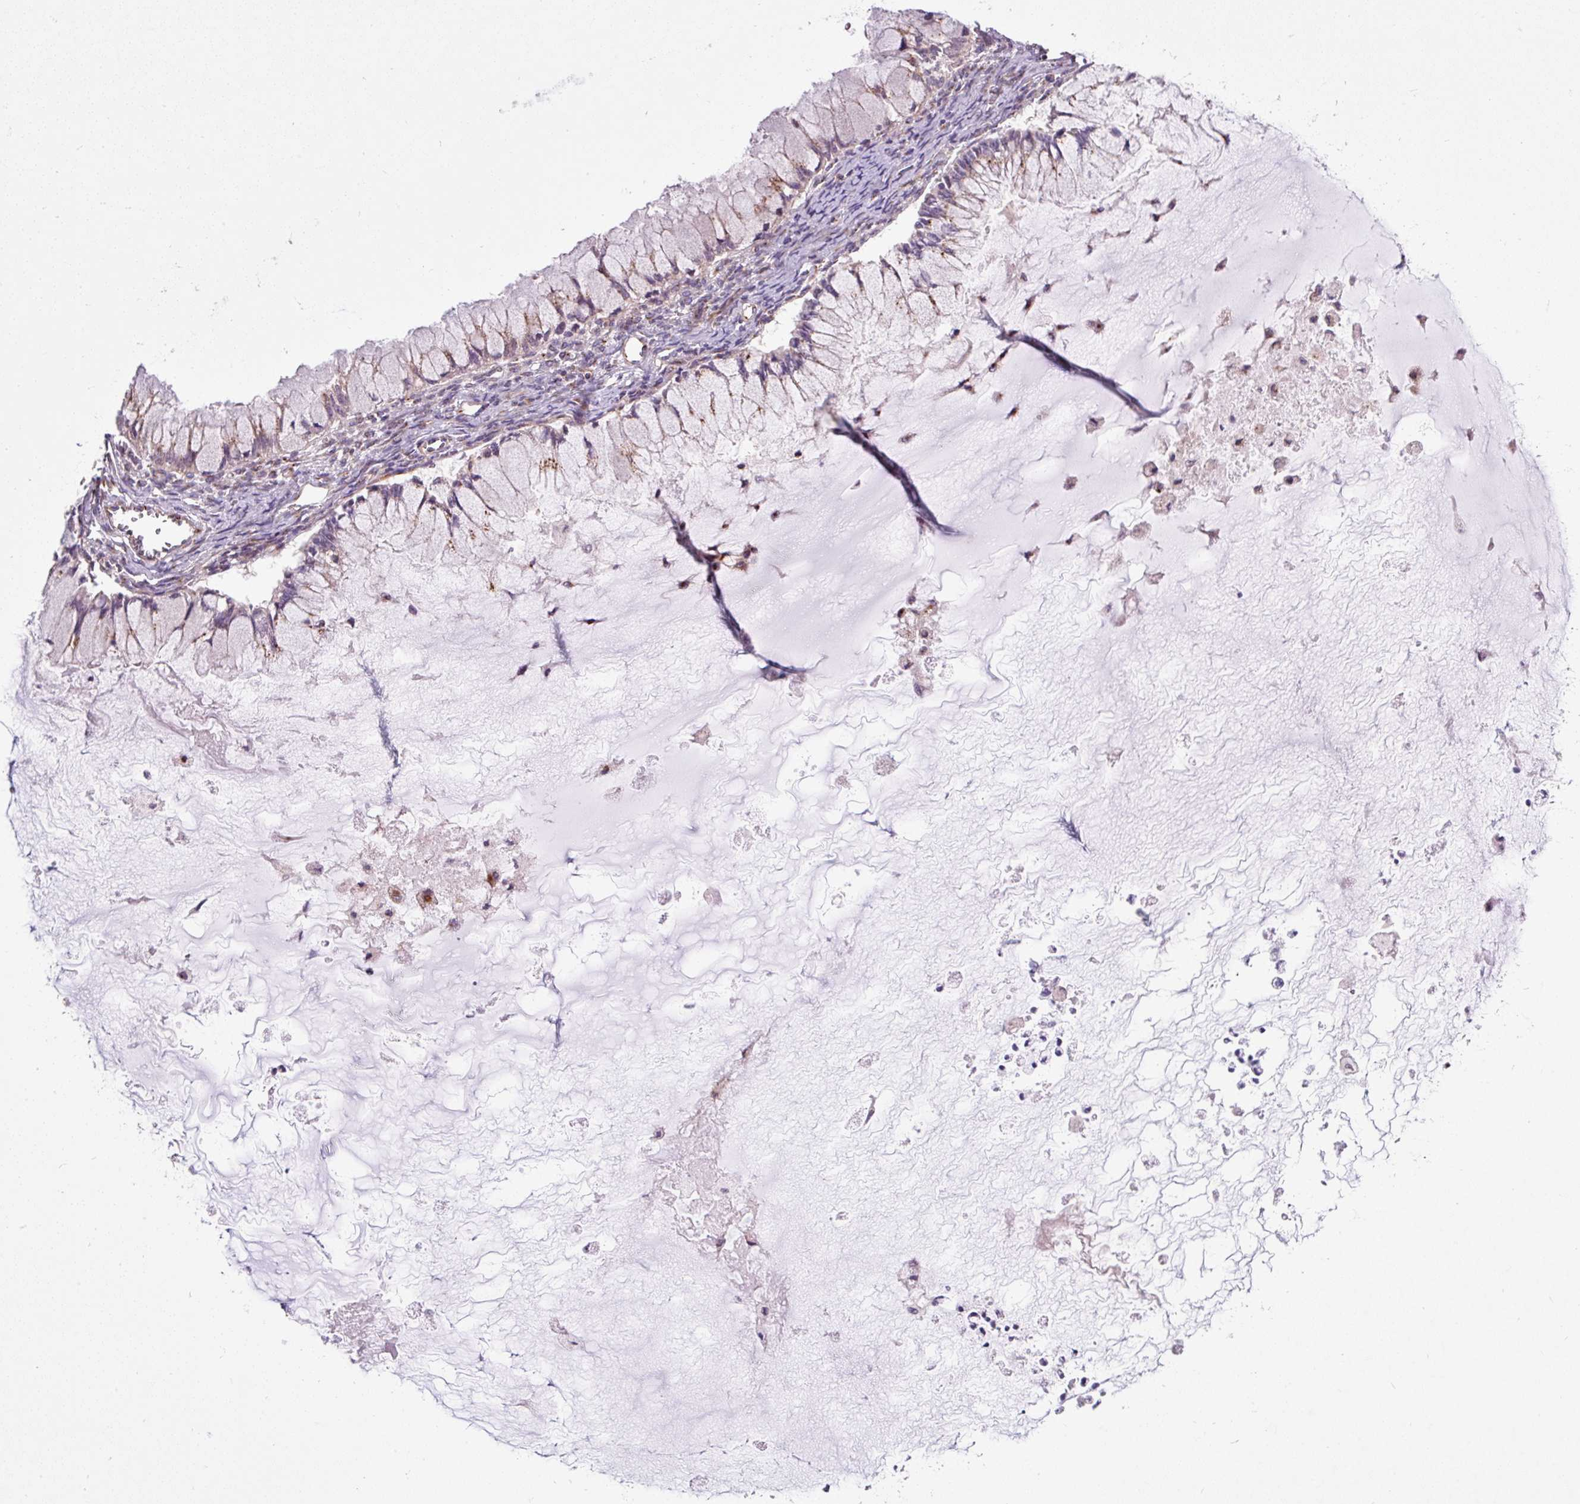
{"staining": {"intensity": "negative", "quantity": "none", "location": "none"}, "tissue": "ovarian cancer", "cell_type": "Tumor cells", "image_type": "cancer", "snomed": [{"axis": "morphology", "description": "Cystadenocarcinoma, mucinous, NOS"}, {"axis": "topography", "description": "Ovary"}], "caption": "Protein analysis of mucinous cystadenocarcinoma (ovarian) shows no significant expression in tumor cells.", "gene": "MSMP", "patient": {"sex": "female", "age": 34}}